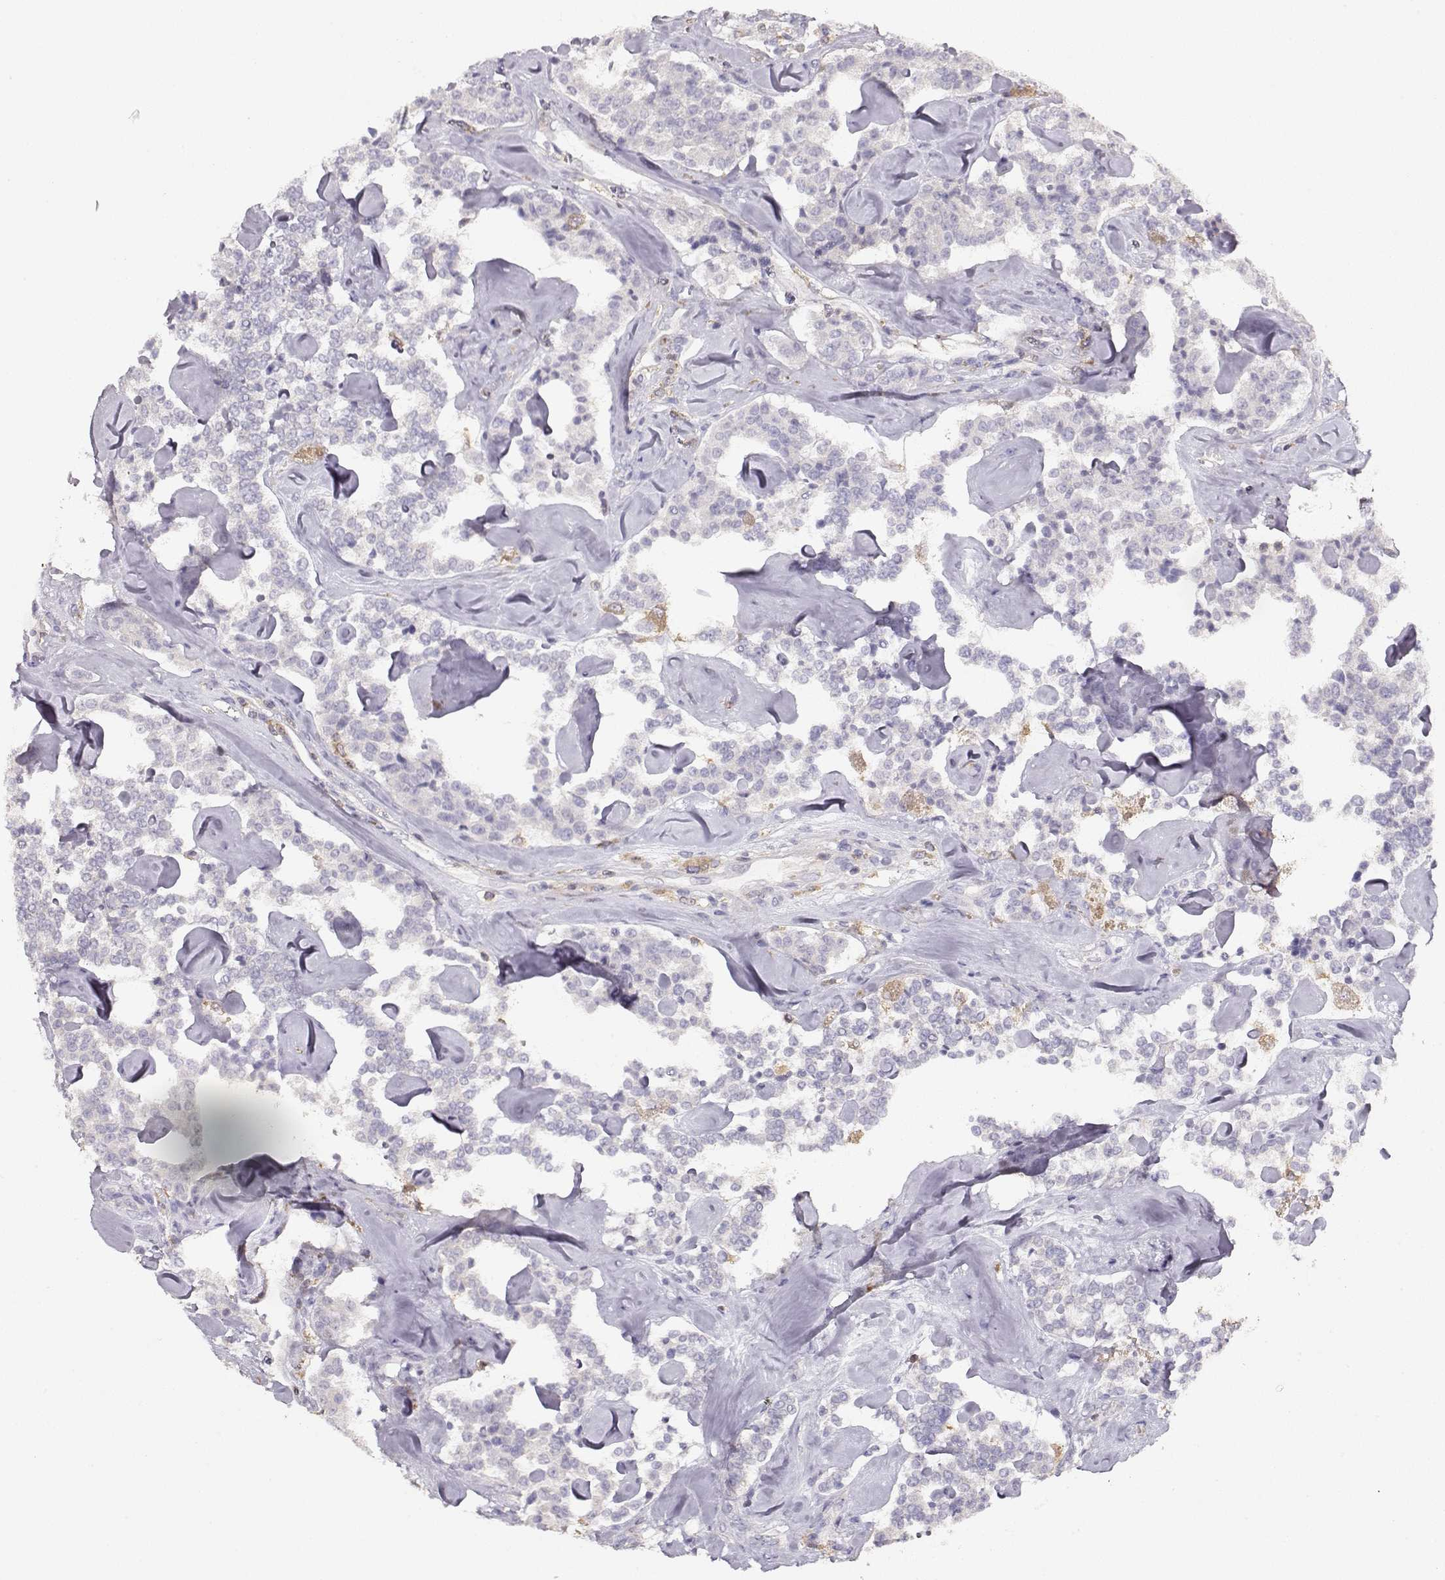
{"staining": {"intensity": "negative", "quantity": "none", "location": "none"}, "tissue": "carcinoid", "cell_type": "Tumor cells", "image_type": "cancer", "snomed": [{"axis": "morphology", "description": "Carcinoid, malignant, NOS"}, {"axis": "topography", "description": "Pancreas"}], "caption": "Carcinoid (malignant) was stained to show a protein in brown. There is no significant staining in tumor cells.", "gene": "VAV1", "patient": {"sex": "male", "age": 41}}